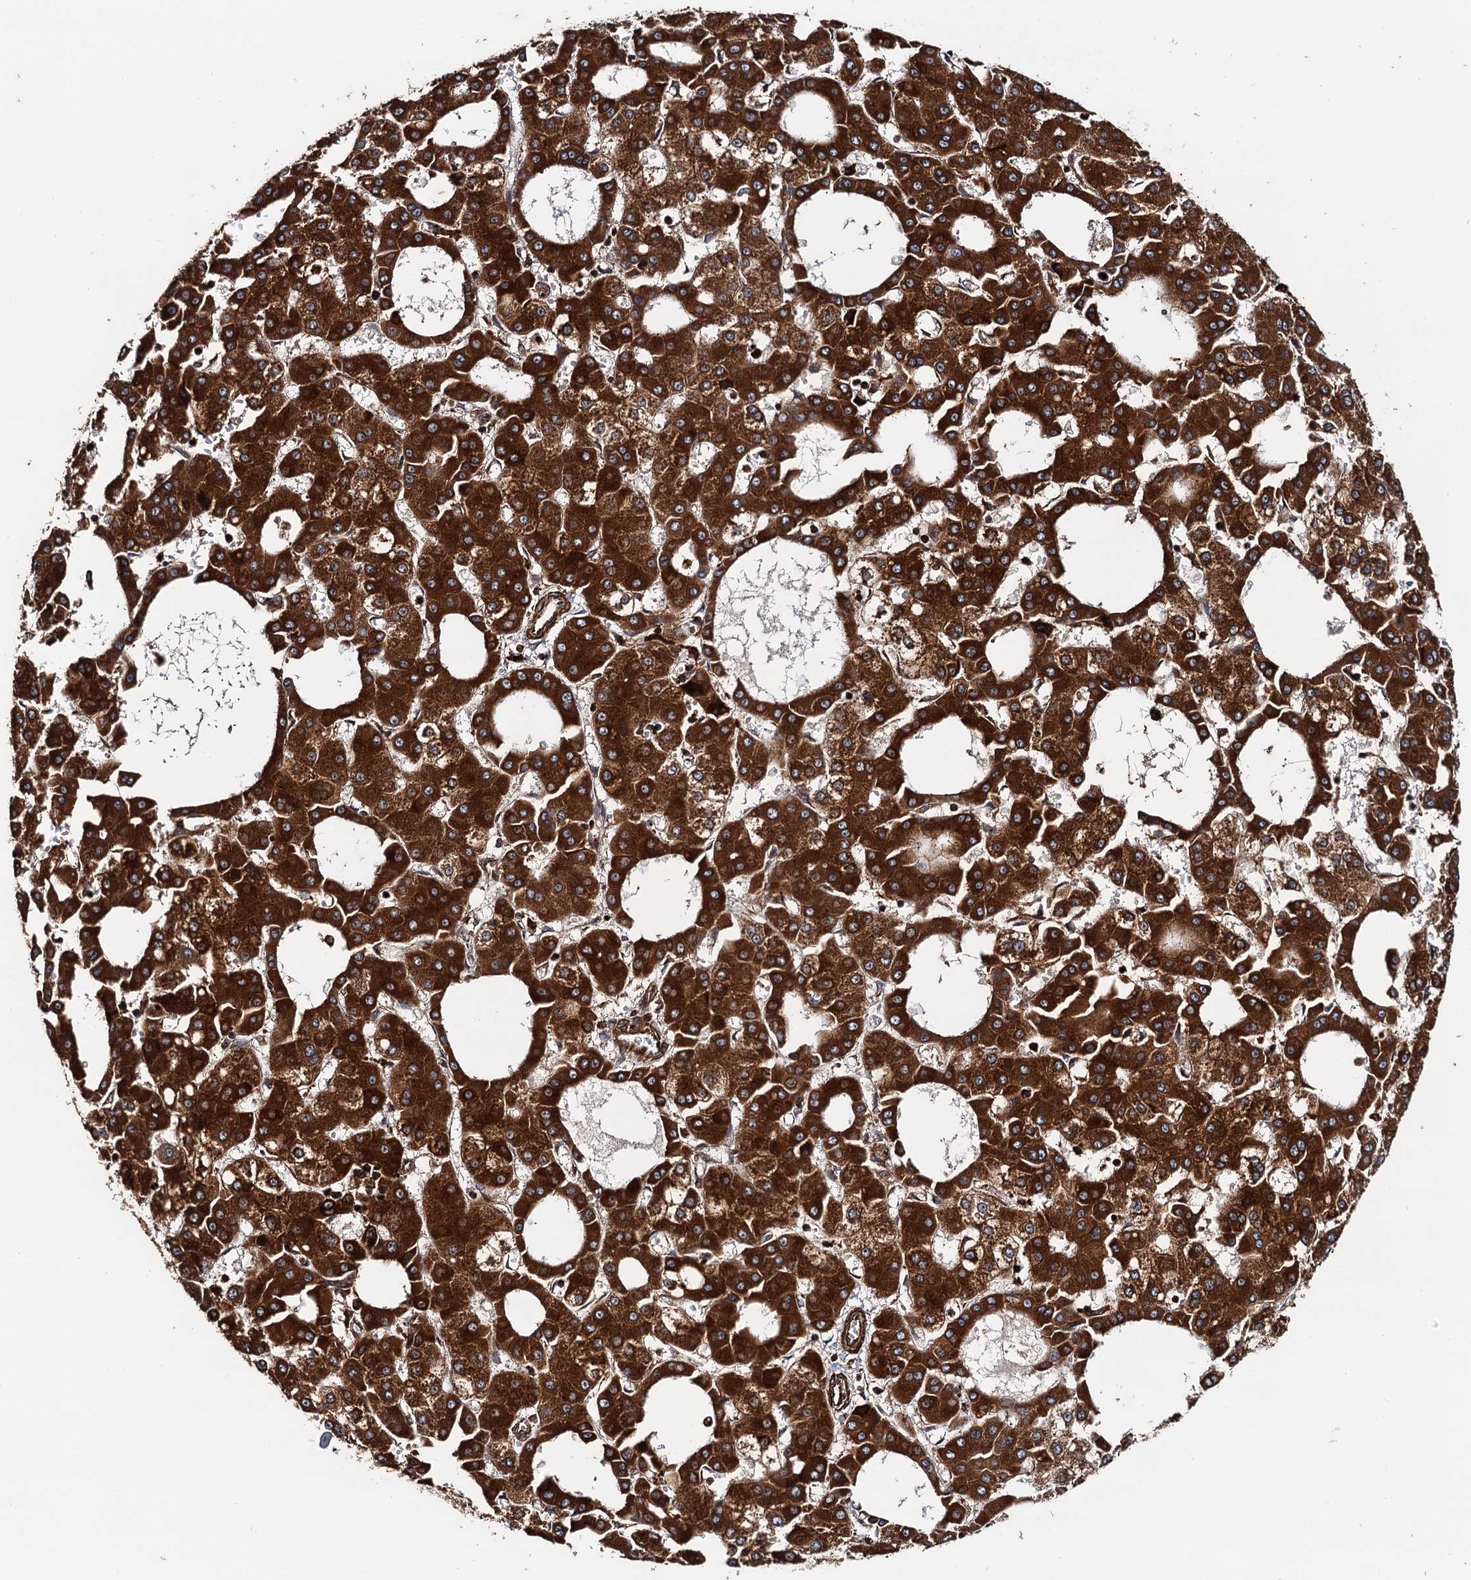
{"staining": {"intensity": "strong", "quantity": ">75%", "location": "cytoplasmic/membranous"}, "tissue": "liver cancer", "cell_type": "Tumor cells", "image_type": "cancer", "snomed": [{"axis": "morphology", "description": "Carcinoma, Hepatocellular, NOS"}, {"axis": "topography", "description": "Liver"}], "caption": "Liver cancer stained for a protein displays strong cytoplasmic/membranous positivity in tumor cells.", "gene": "BORA", "patient": {"sex": "male", "age": 47}}